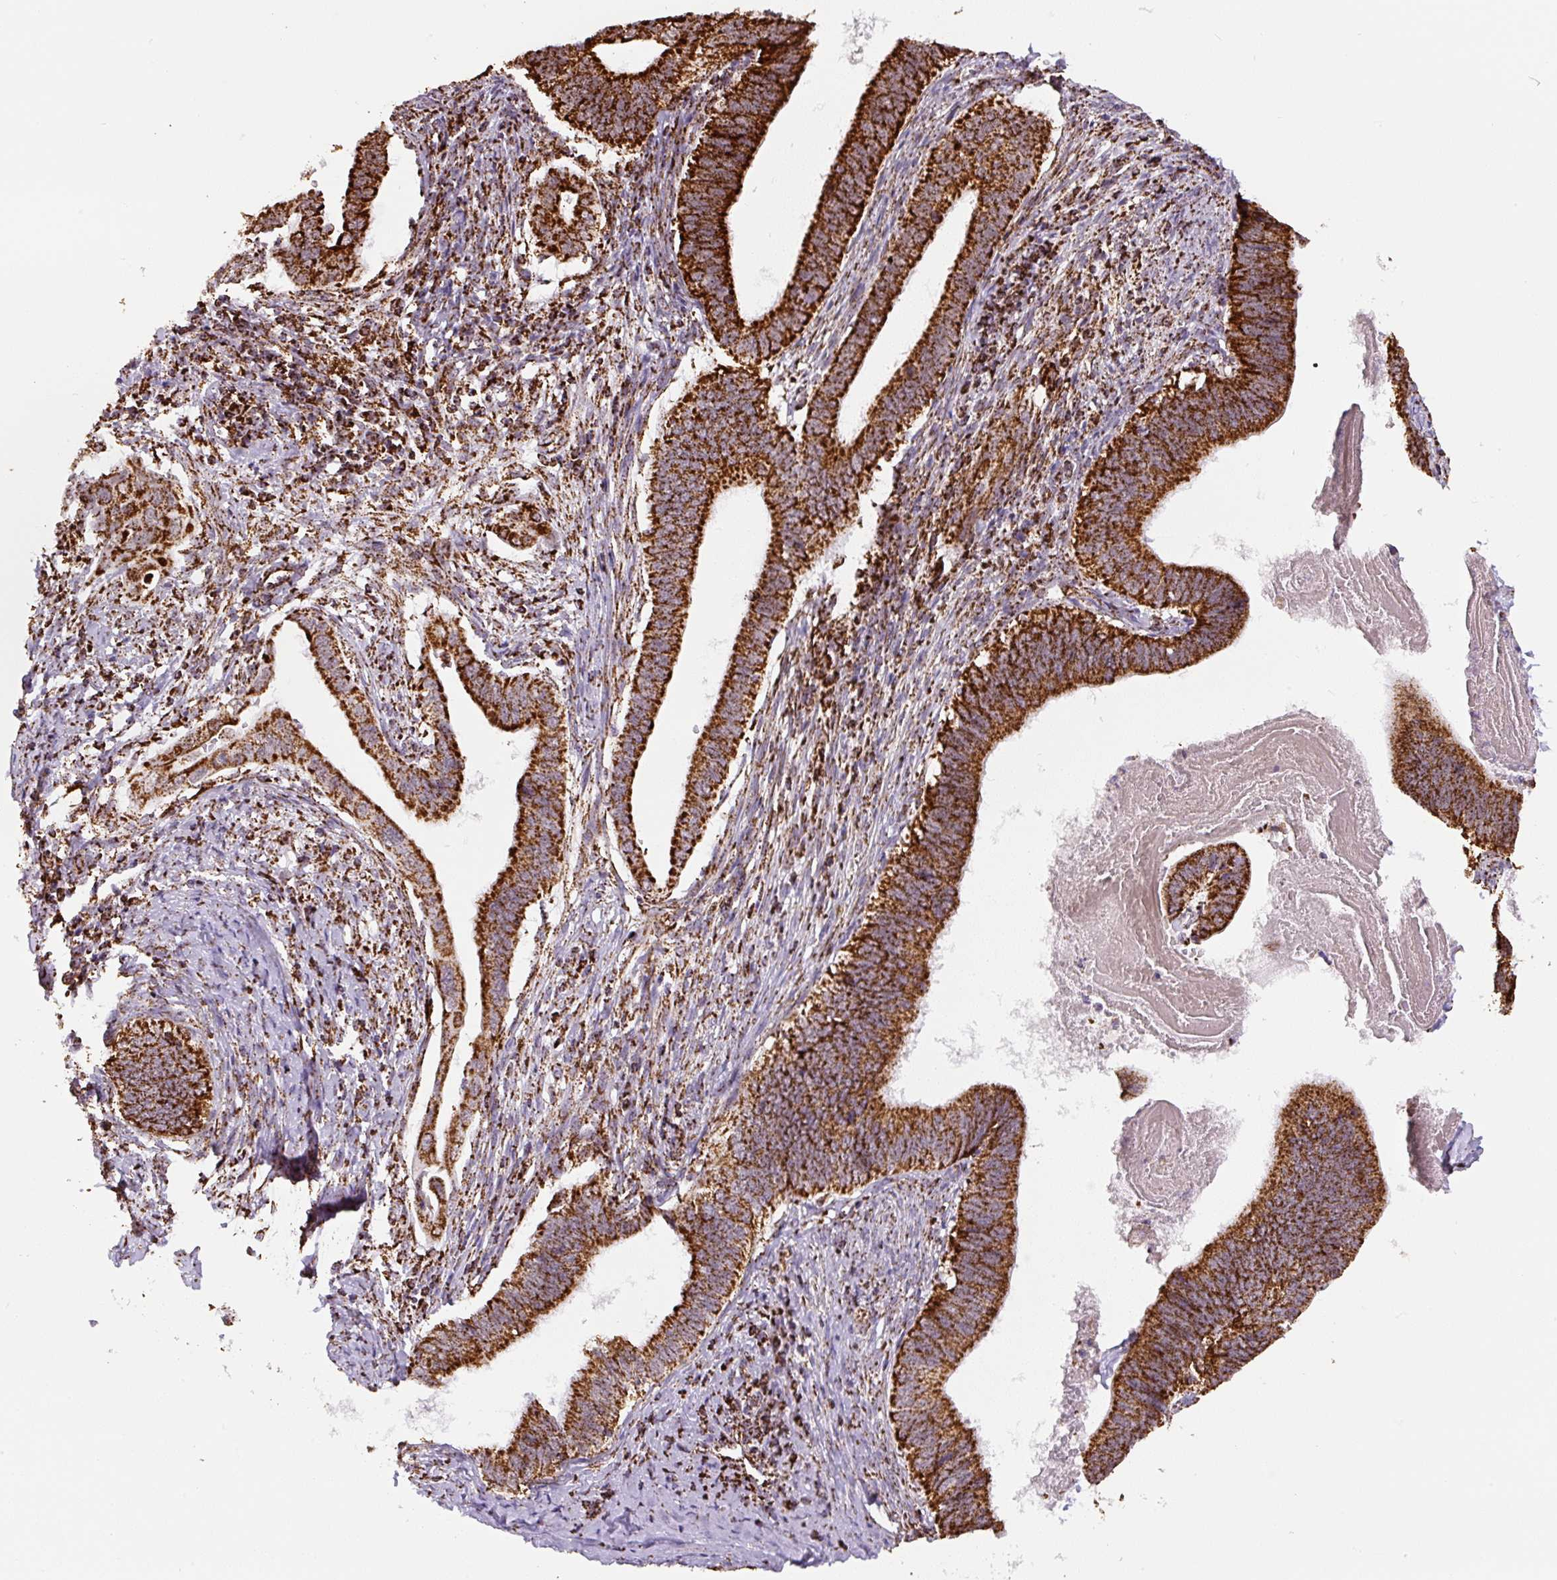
{"staining": {"intensity": "strong", "quantity": ">75%", "location": "cytoplasmic/membranous"}, "tissue": "cervical cancer", "cell_type": "Tumor cells", "image_type": "cancer", "snomed": [{"axis": "morphology", "description": "Adenocarcinoma, NOS"}, {"axis": "topography", "description": "Cervix"}], "caption": "This photomicrograph demonstrates immunohistochemistry (IHC) staining of cervical cancer (adenocarcinoma), with high strong cytoplasmic/membranous staining in about >75% of tumor cells.", "gene": "ATP5F1A", "patient": {"sex": "female", "age": 42}}